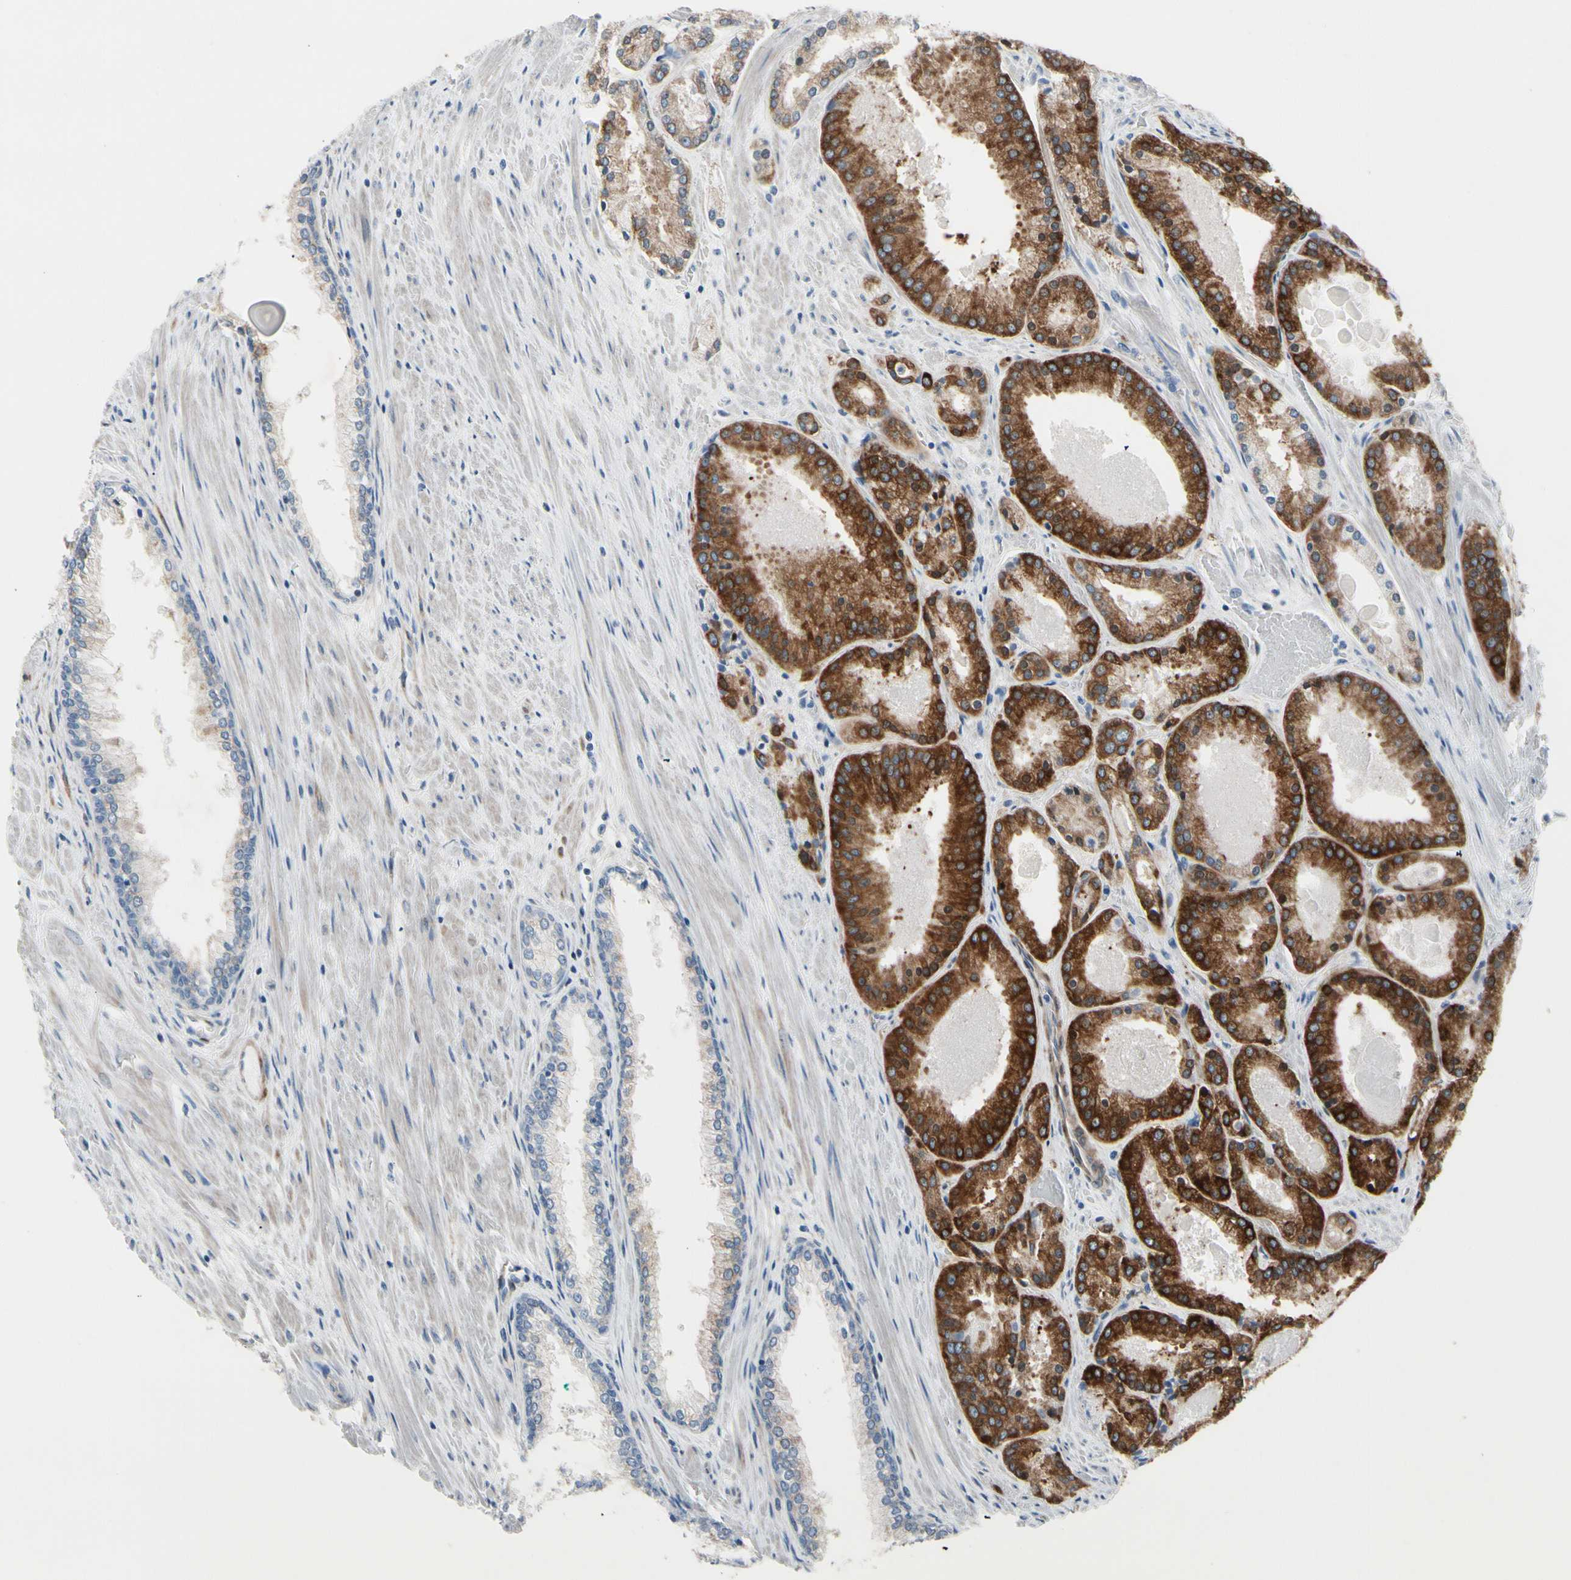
{"staining": {"intensity": "strong", "quantity": ">75%", "location": "cytoplasmic/membranous"}, "tissue": "prostate cancer", "cell_type": "Tumor cells", "image_type": "cancer", "snomed": [{"axis": "morphology", "description": "Adenocarcinoma, Low grade"}, {"axis": "topography", "description": "Prostate"}], "caption": "The immunohistochemical stain labels strong cytoplasmic/membranous staining in tumor cells of prostate adenocarcinoma (low-grade) tissue.", "gene": "MAP2", "patient": {"sex": "male", "age": 59}}